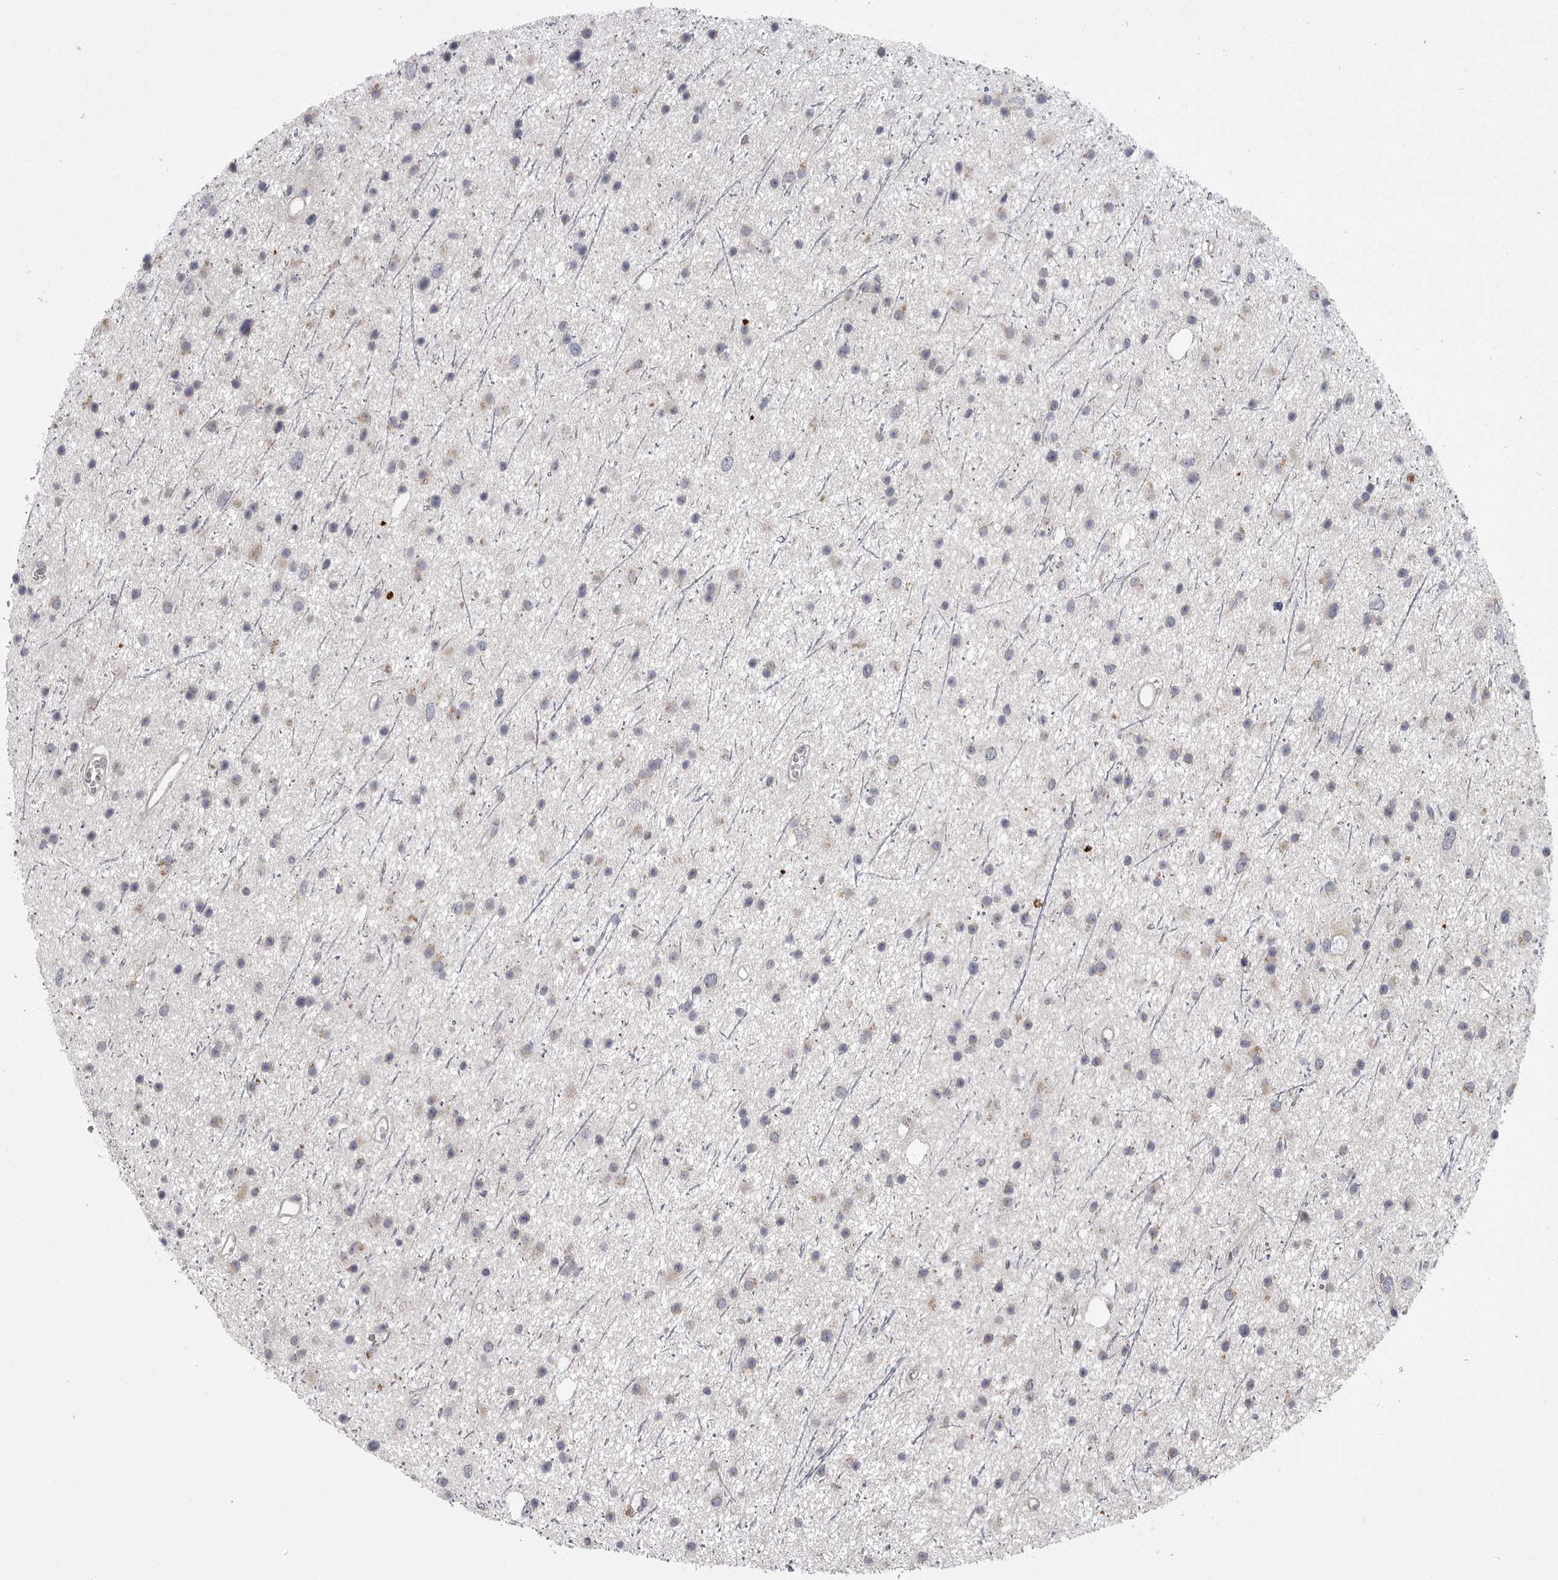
{"staining": {"intensity": "negative", "quantity": "none", "location": "none"}, "tissue": "glioma", "cell_type": "Tumor cells", "image_type": "cancer", "snomed": [{"axis": "morphology", "description": "Glioma, malignant, Low grade"}, {"axis": "topography", "description": "Cerebral cortex"}], "caption": "A histopathology image of human glioma is negative for staining in tumor cells. Nuclei are stained in blue.", "gene": "CRP", "patient": {"sex": "female", "age": 39}}